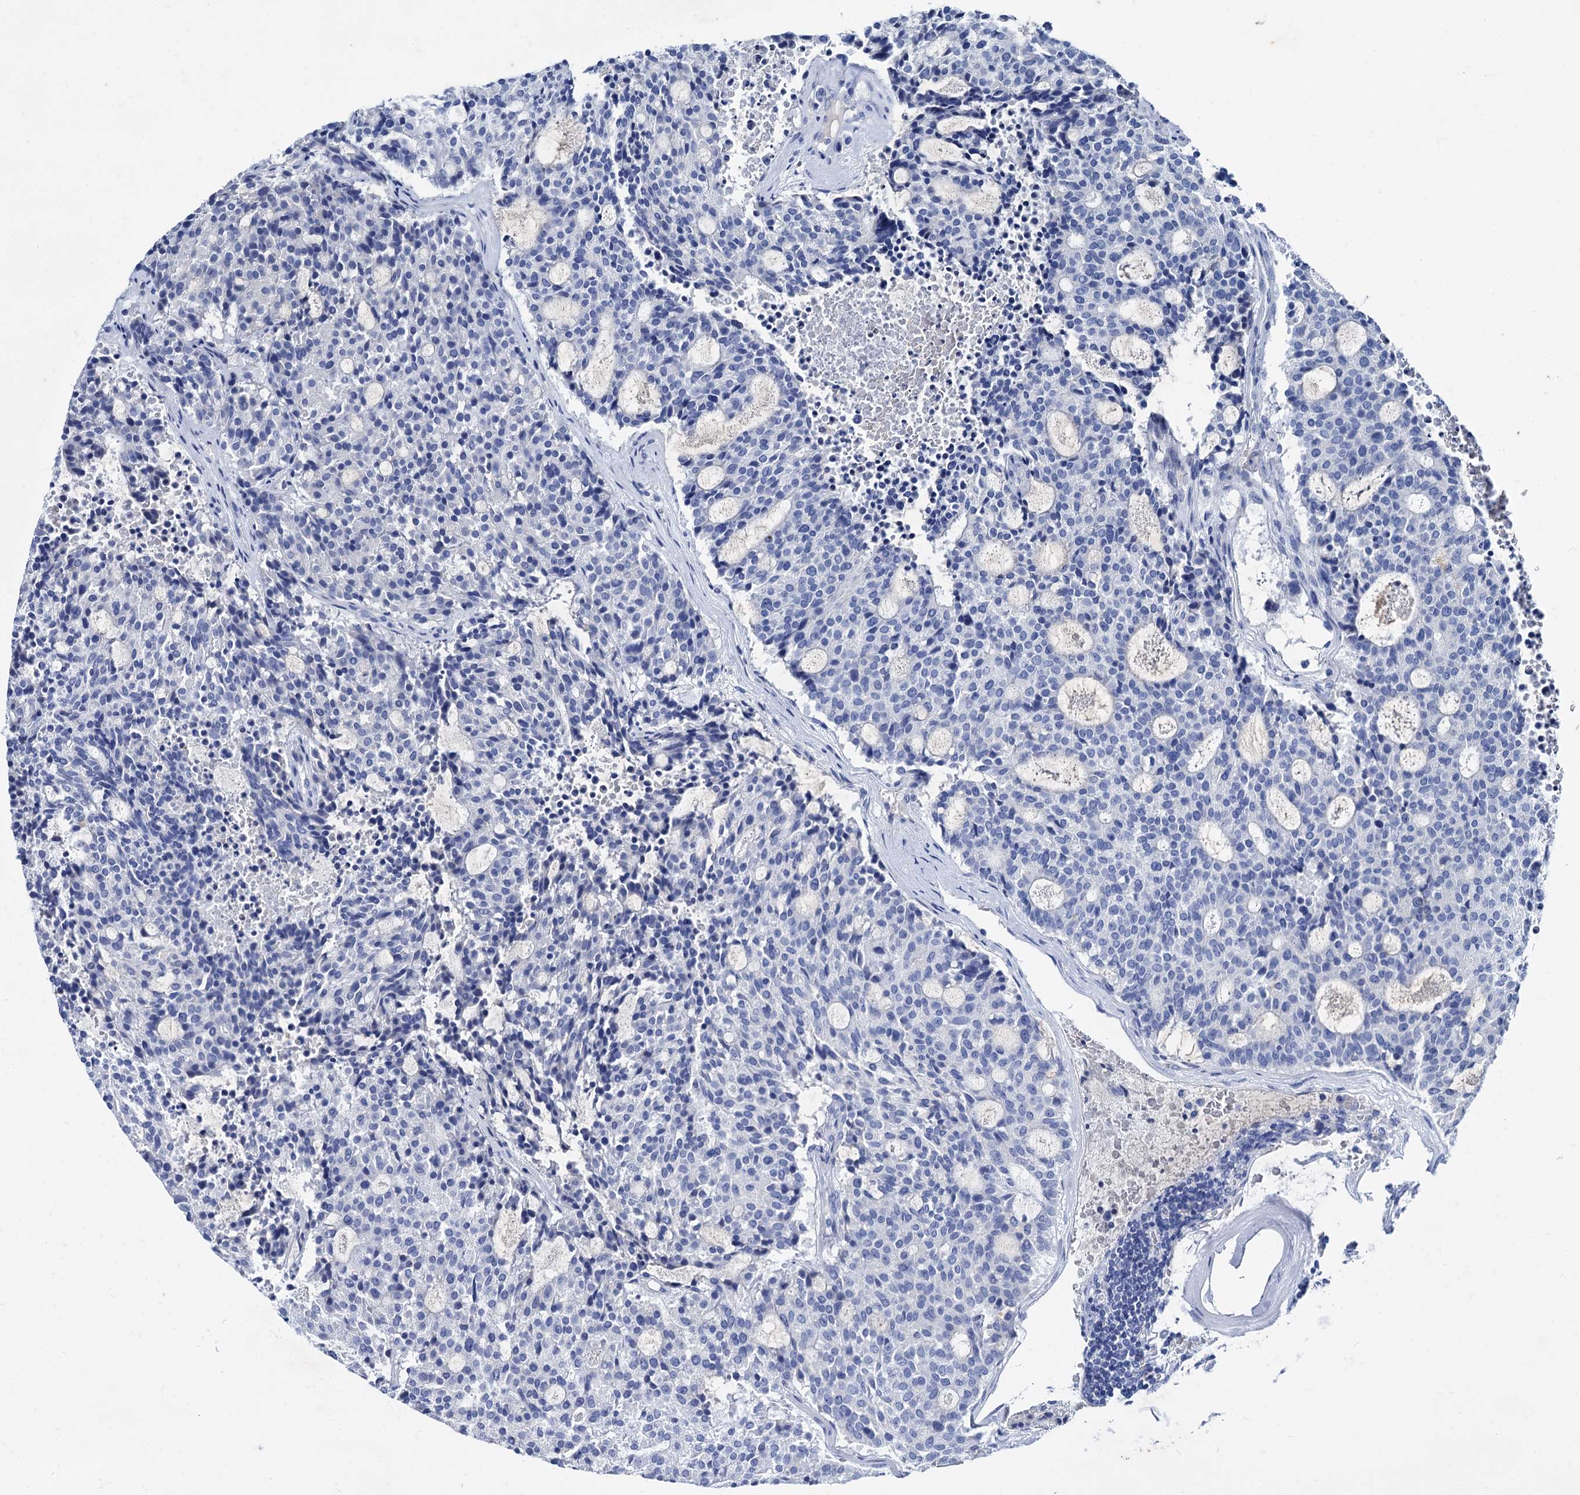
{"staining": {"intensity": "negative", "quantity": "none", "location": "none"}, "tissue": "carcinoid", "cell_type": "Tumor cells", "image_type": "cancer", "snomed": [{"axis": "morphology", "description": "Carcinoid, malignant, NOS"}, {"axis": "topography", "description": "Pancreas"}], "caption": "There is no significant positivity in tumor cells of carcinoid.", "gene": "TMEM72", "patient": {"sex": "female", "age": 54}}